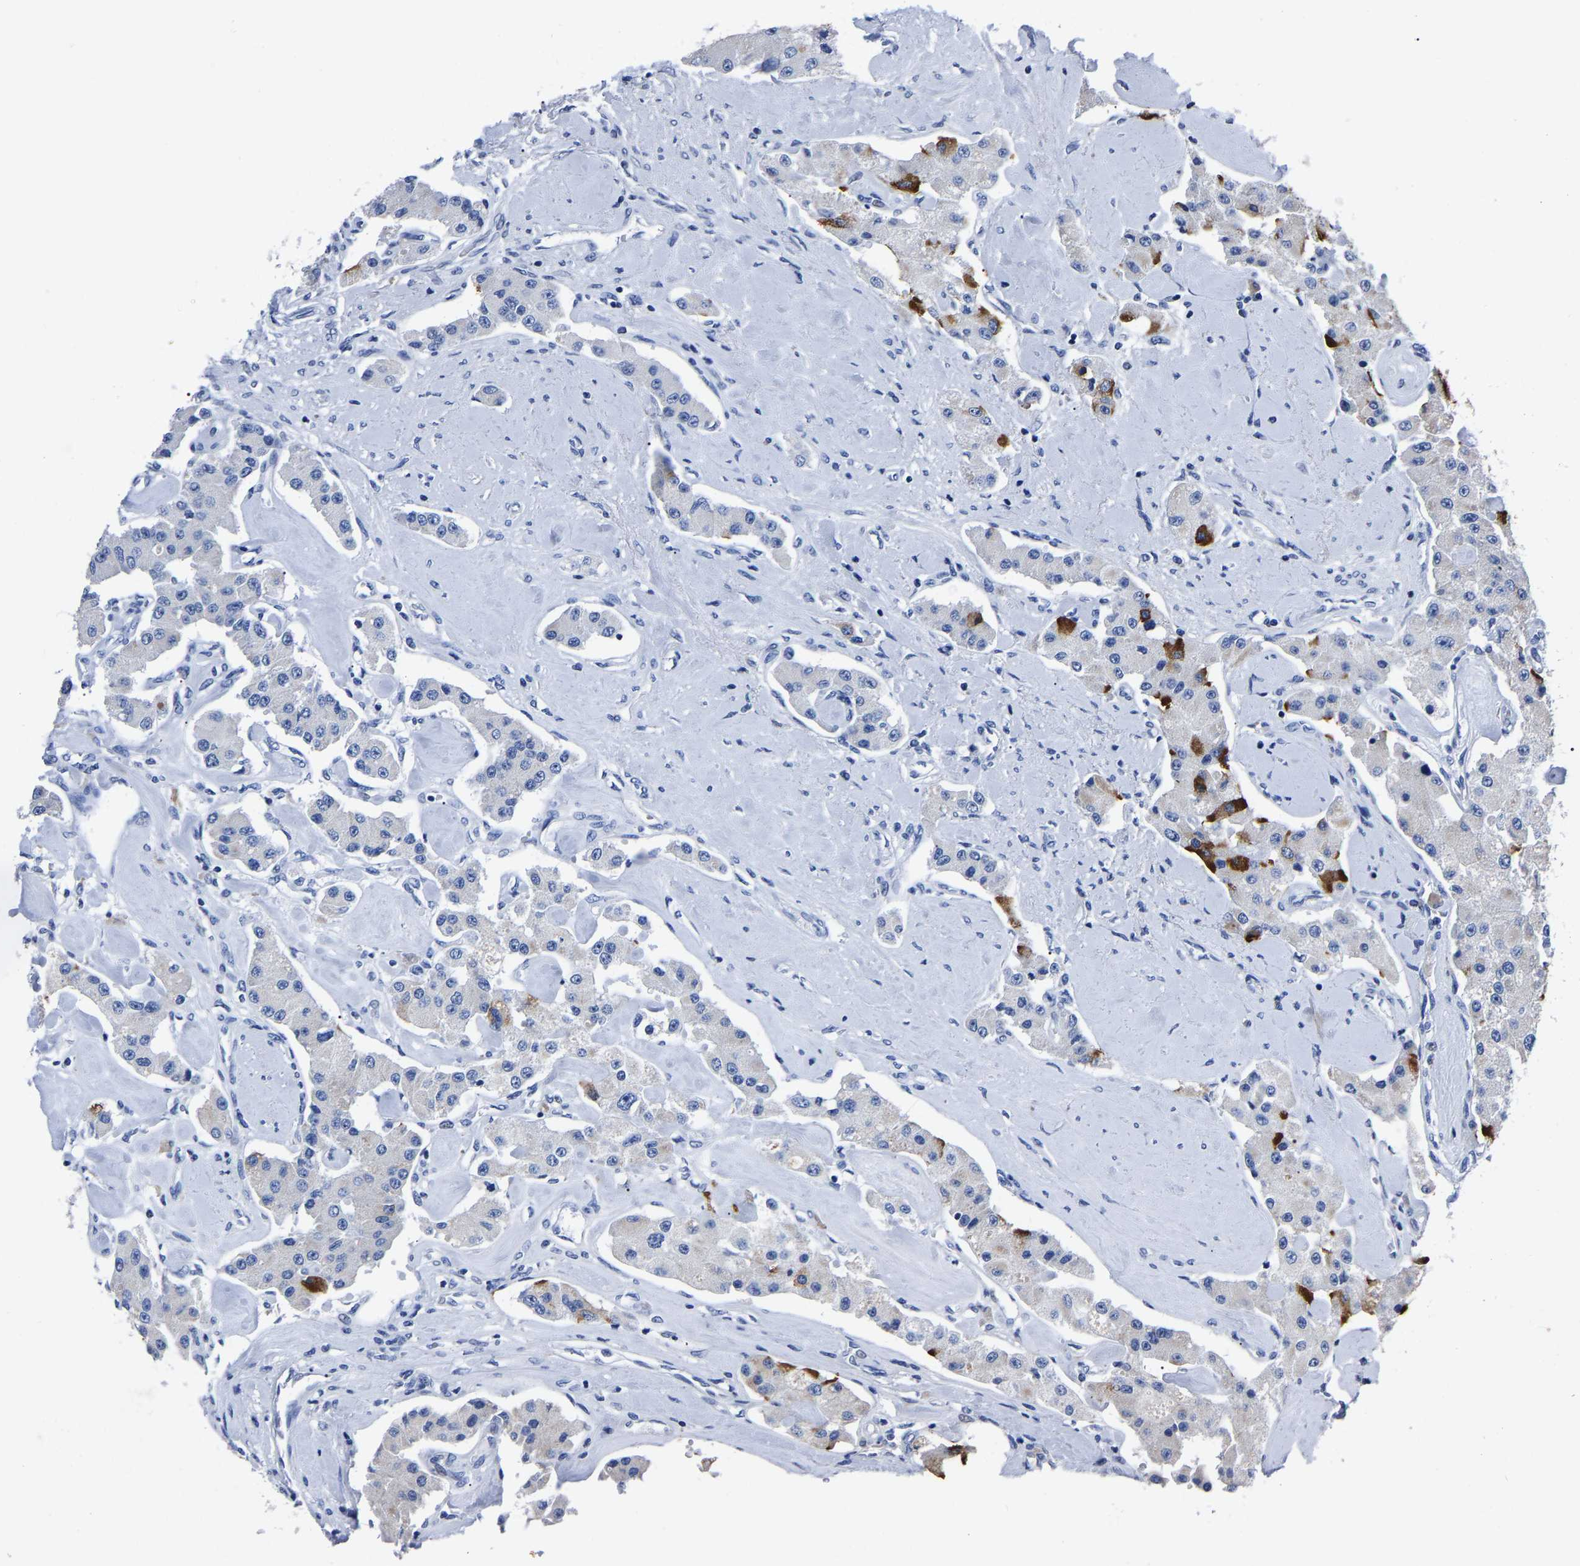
{"staining": {"intensity": "strong", "quantity": "<25%", "location": "cytoplasmic/membranous"}, "tissue": "carcinoid", "cell_type": "Tumor cells", "image_type": "cancer", "snomed": [{"axis": "morphology", "description": "Carcinoid, malignant, NOS"}, {"axis": "topography", "description": "Pancreas"}], "caption": "This photomicrograph shows immunohistochemistry (IHC) staining of carcinoid, with medium strong cytoplasmic/membranous positivity in approximately <25% of tumor cells.", "gene": "MOV10L1", "patient": {"sex": "male", "age": 41}}